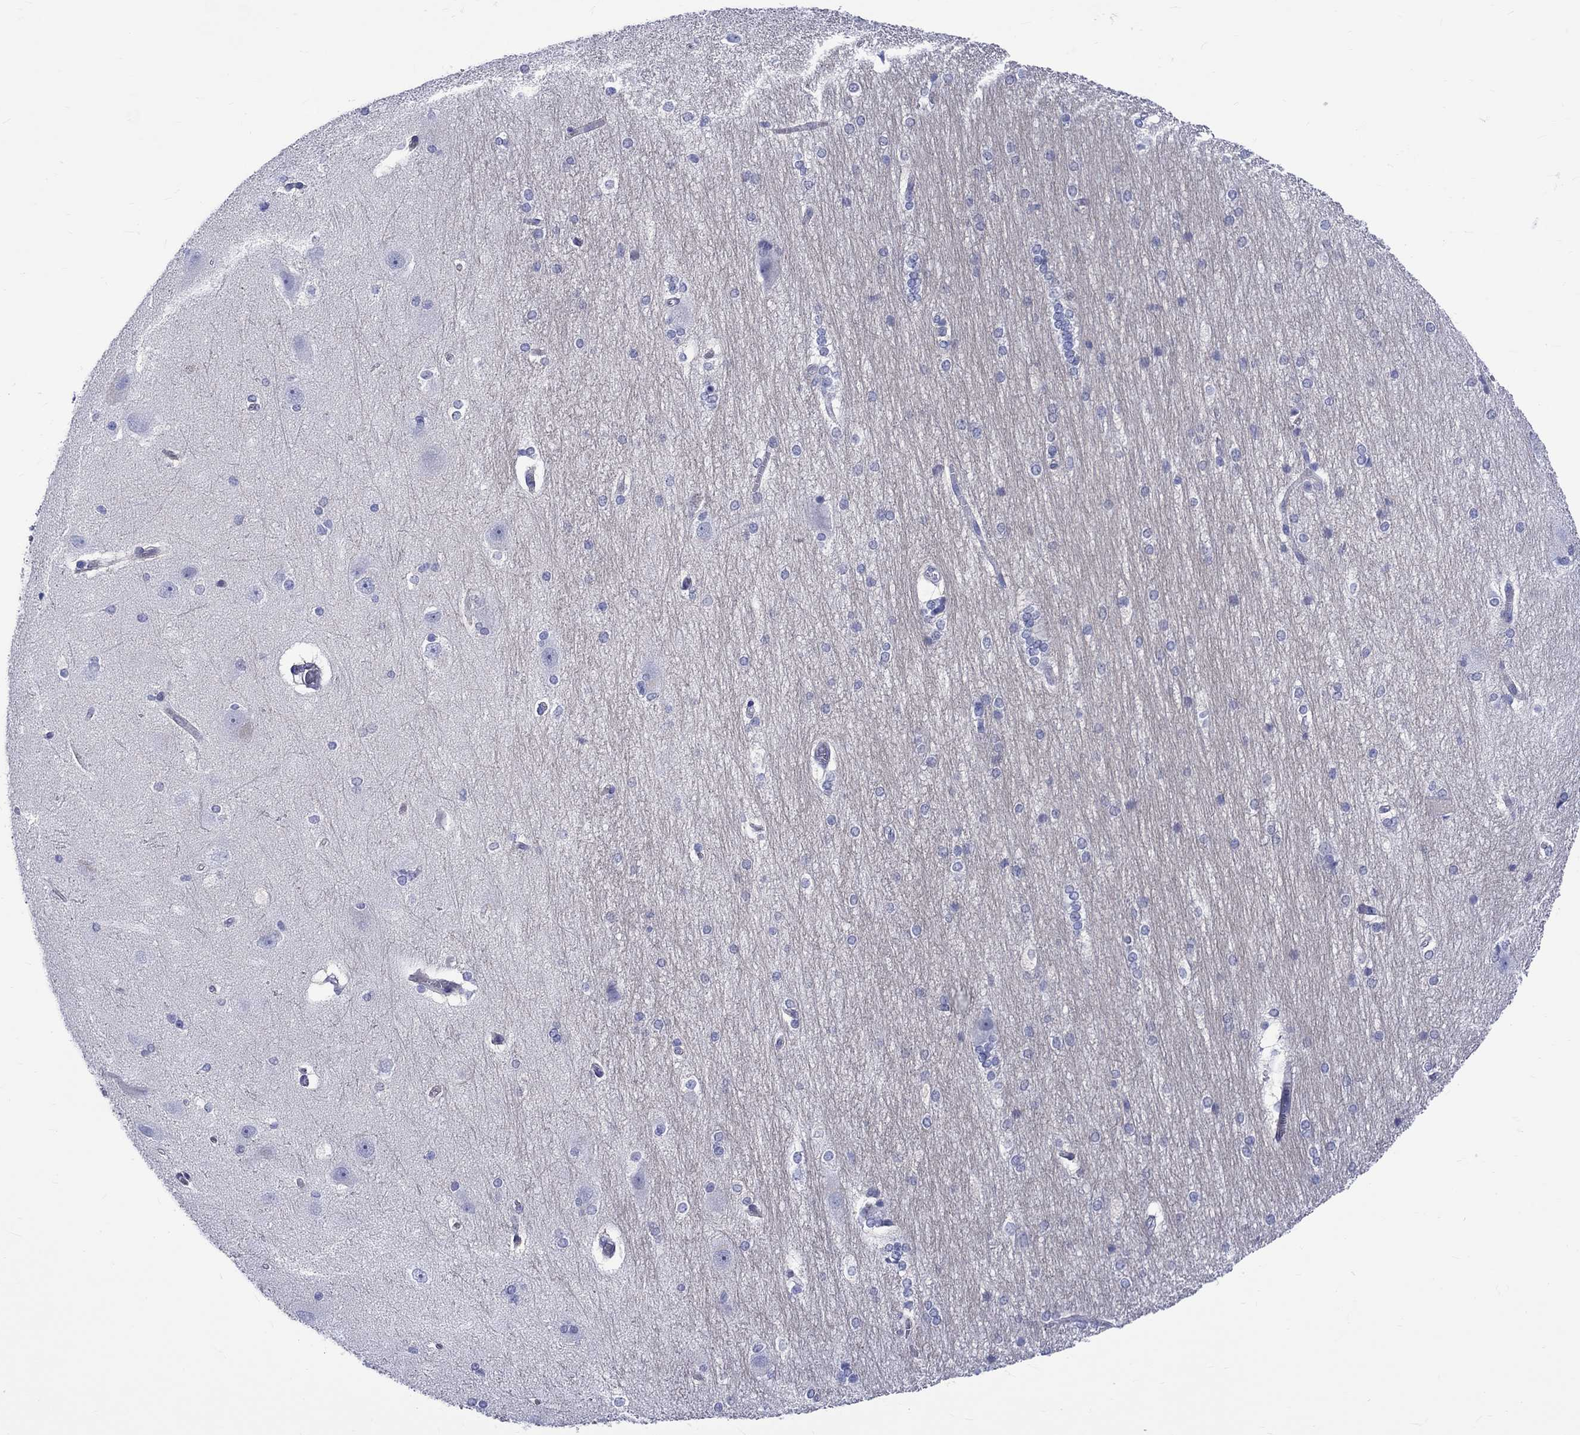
{"staining": {"intensity": "negative", "quantity": "none", "location": "none"}, "tissue": "hippocampus", "cell_type": "Glial cells", "image_type": "normal", "snomed": [{"axis": "morphology", "description": "Normal tissue, NOS"}, {"axis": "topography", "description": "Cerebral cortex"}, {"axis": "topography", "description": "Hippocampus"}], "caption": "Glial cells show no significant staining in normal hippocampus. (DAB immunohistochemistry (IHC) visualized using brightfield microscopy, high magnification).", "gene": "SH2D7", "patient": {"sex": "female", "age": 19}}